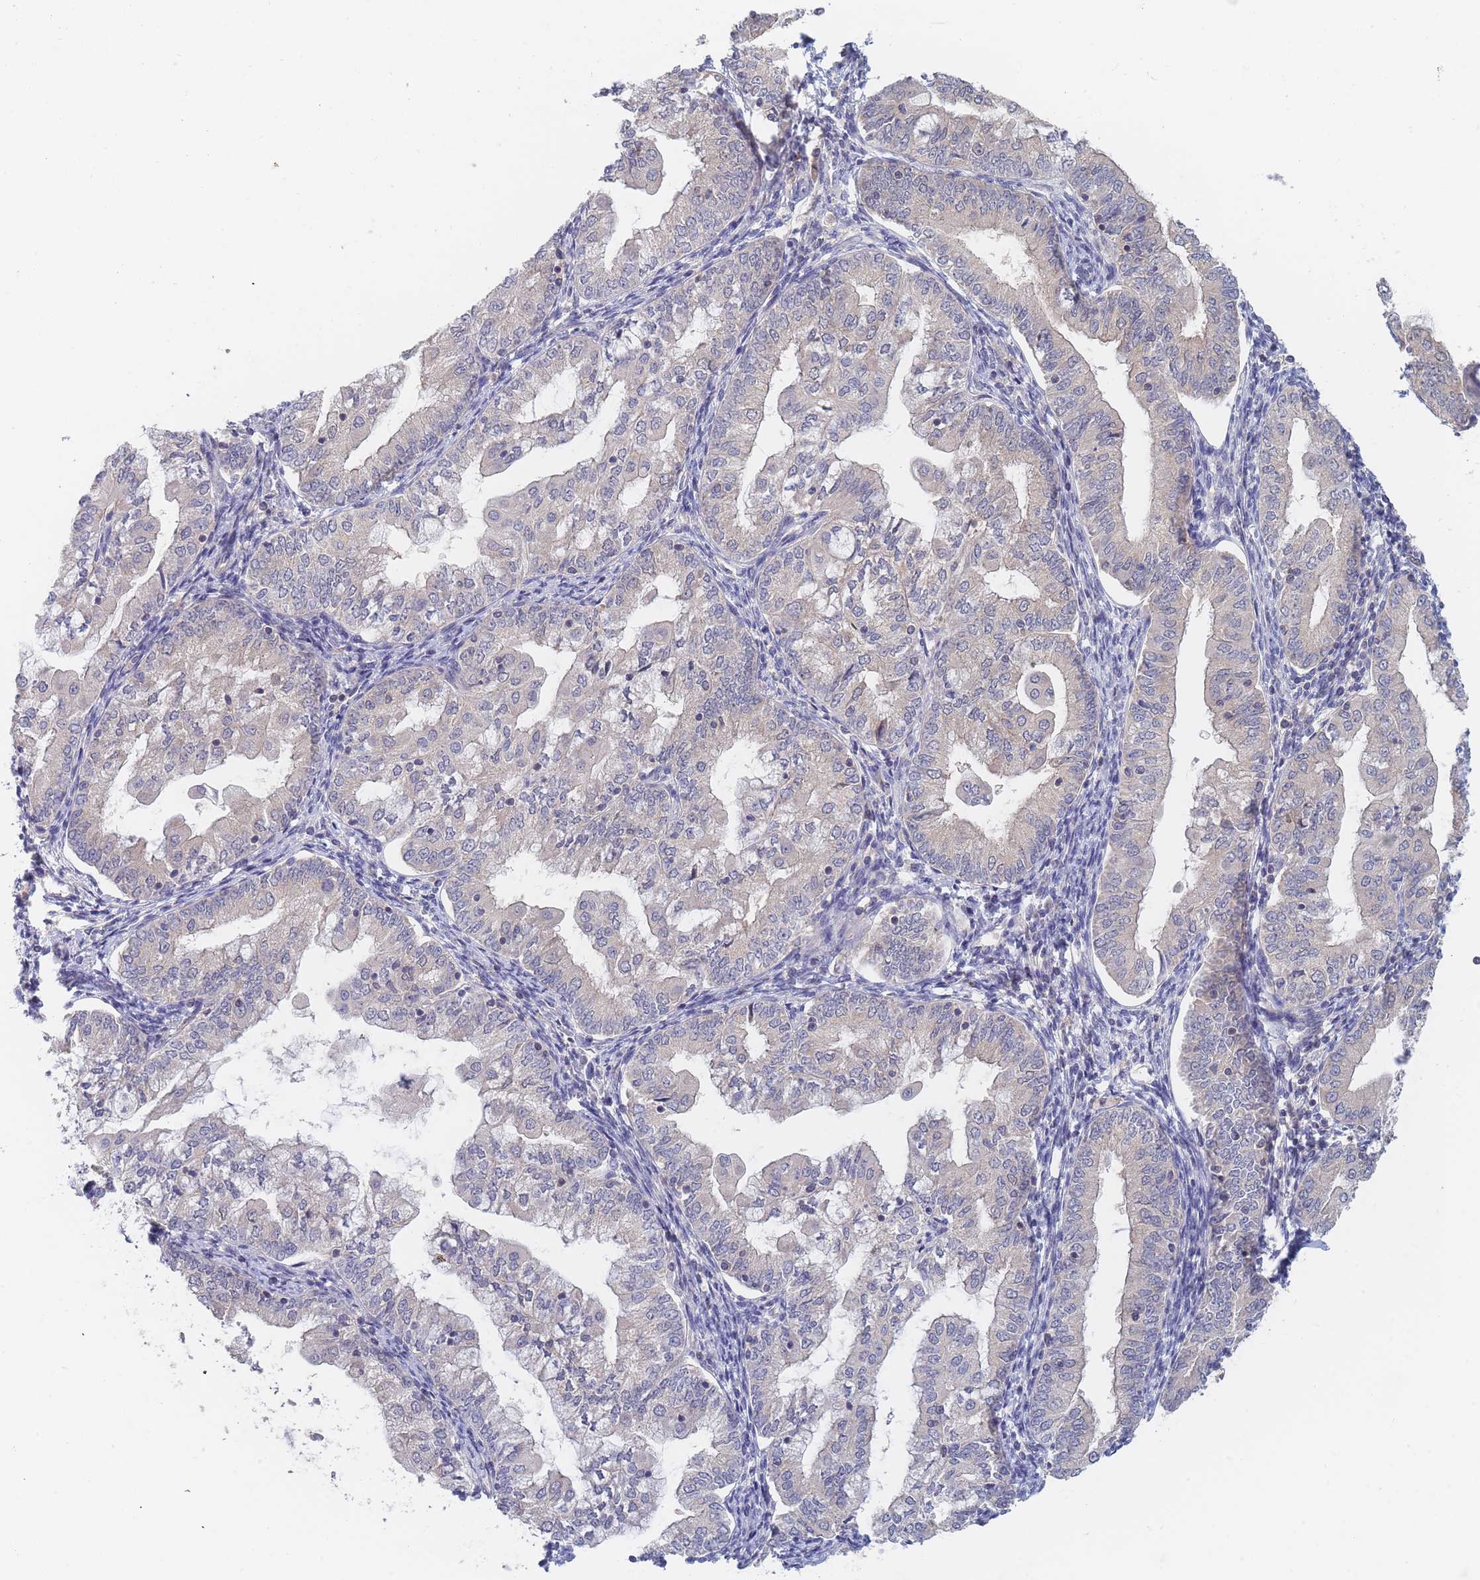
{"staining": {"intensity": "weak", "quantity": "25%-75%", "location": "cytoplasmic/membranous"}, "tissue": "endometrial cancer", "cell_type": "Tumor cells", "image_type": "cancer", "snomed": [{"axis": "morphology", "description": "Adenocarcinoma, NOS"}, {"axis": "topography", "description": "Endometrium"}], "caption": "Immunohistochemistry (IHC) histopathology image of neoplastic tissue: human adenocarcinoma (endometrial) stained using immunohistochemistry reveals low levels of weak protein expression localized specifically in the cytoplasmic/membranous of tumor cells, appearing as a cytoplasmic/membranous brown color.", "gene": "PPP6C", "patient": {"sex": "female", "age": 55}}